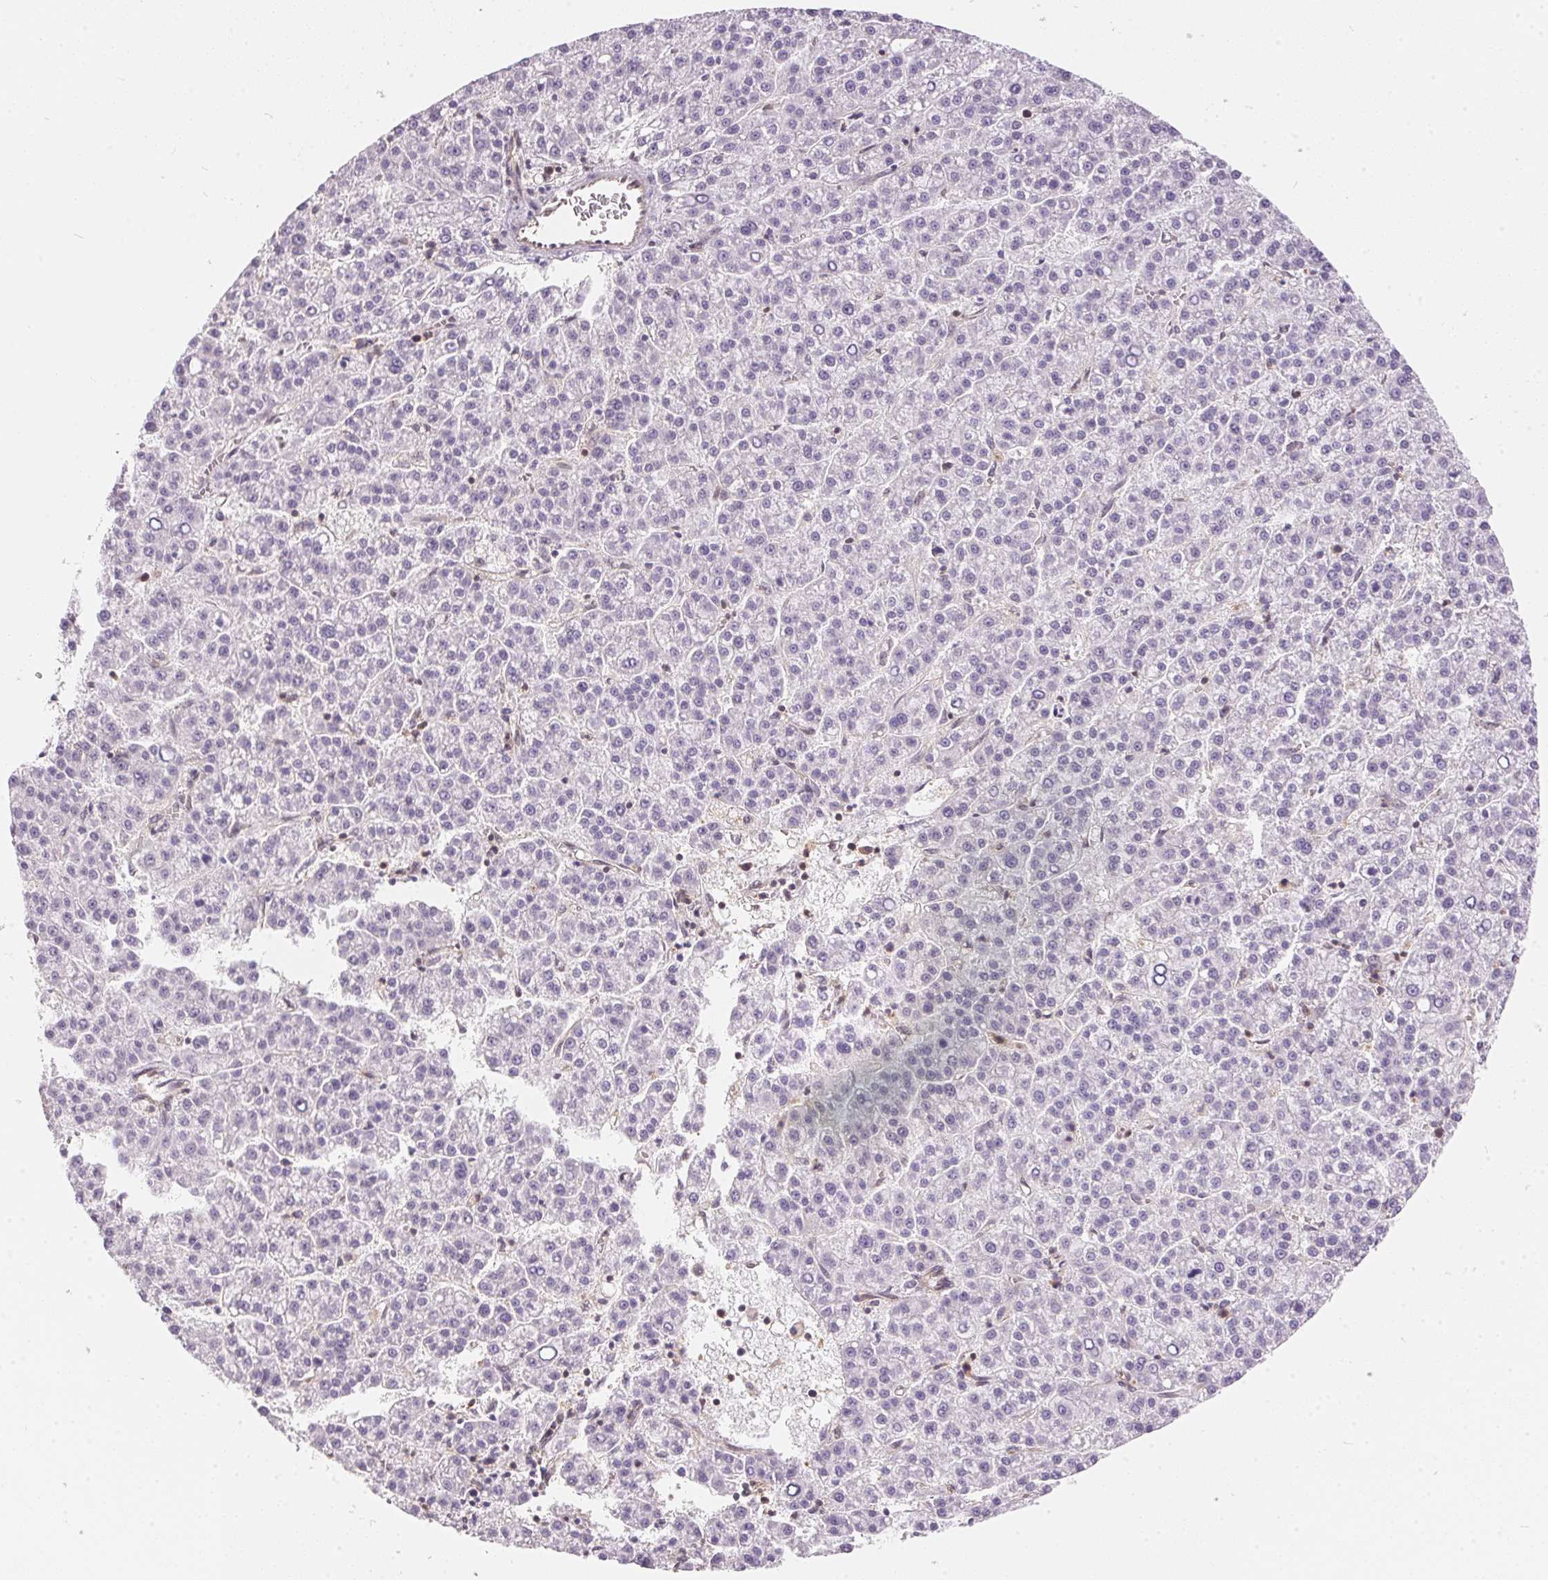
{"staining": {"intensity": "negative", "quantity": "none", "location": "none"}, "tissue": "liver cancer", "cell_type": "Tumor cells", "image_type": "cancer", "snomed": [{"axis": "morphology", "description": "Carcinoma, Hepatocellular, NOS"}, {"axis": "topography", "description": "Liver"}], "caption": "IHC image of liver hepatocellular carcinoma stained for a protein (brown), which shows no staining in tumor cells. (Immunohistochemistry, brightfield microscopy, high magnification).", "gene": "BLMH", "patient": {"sex": "female", "age": 58}}